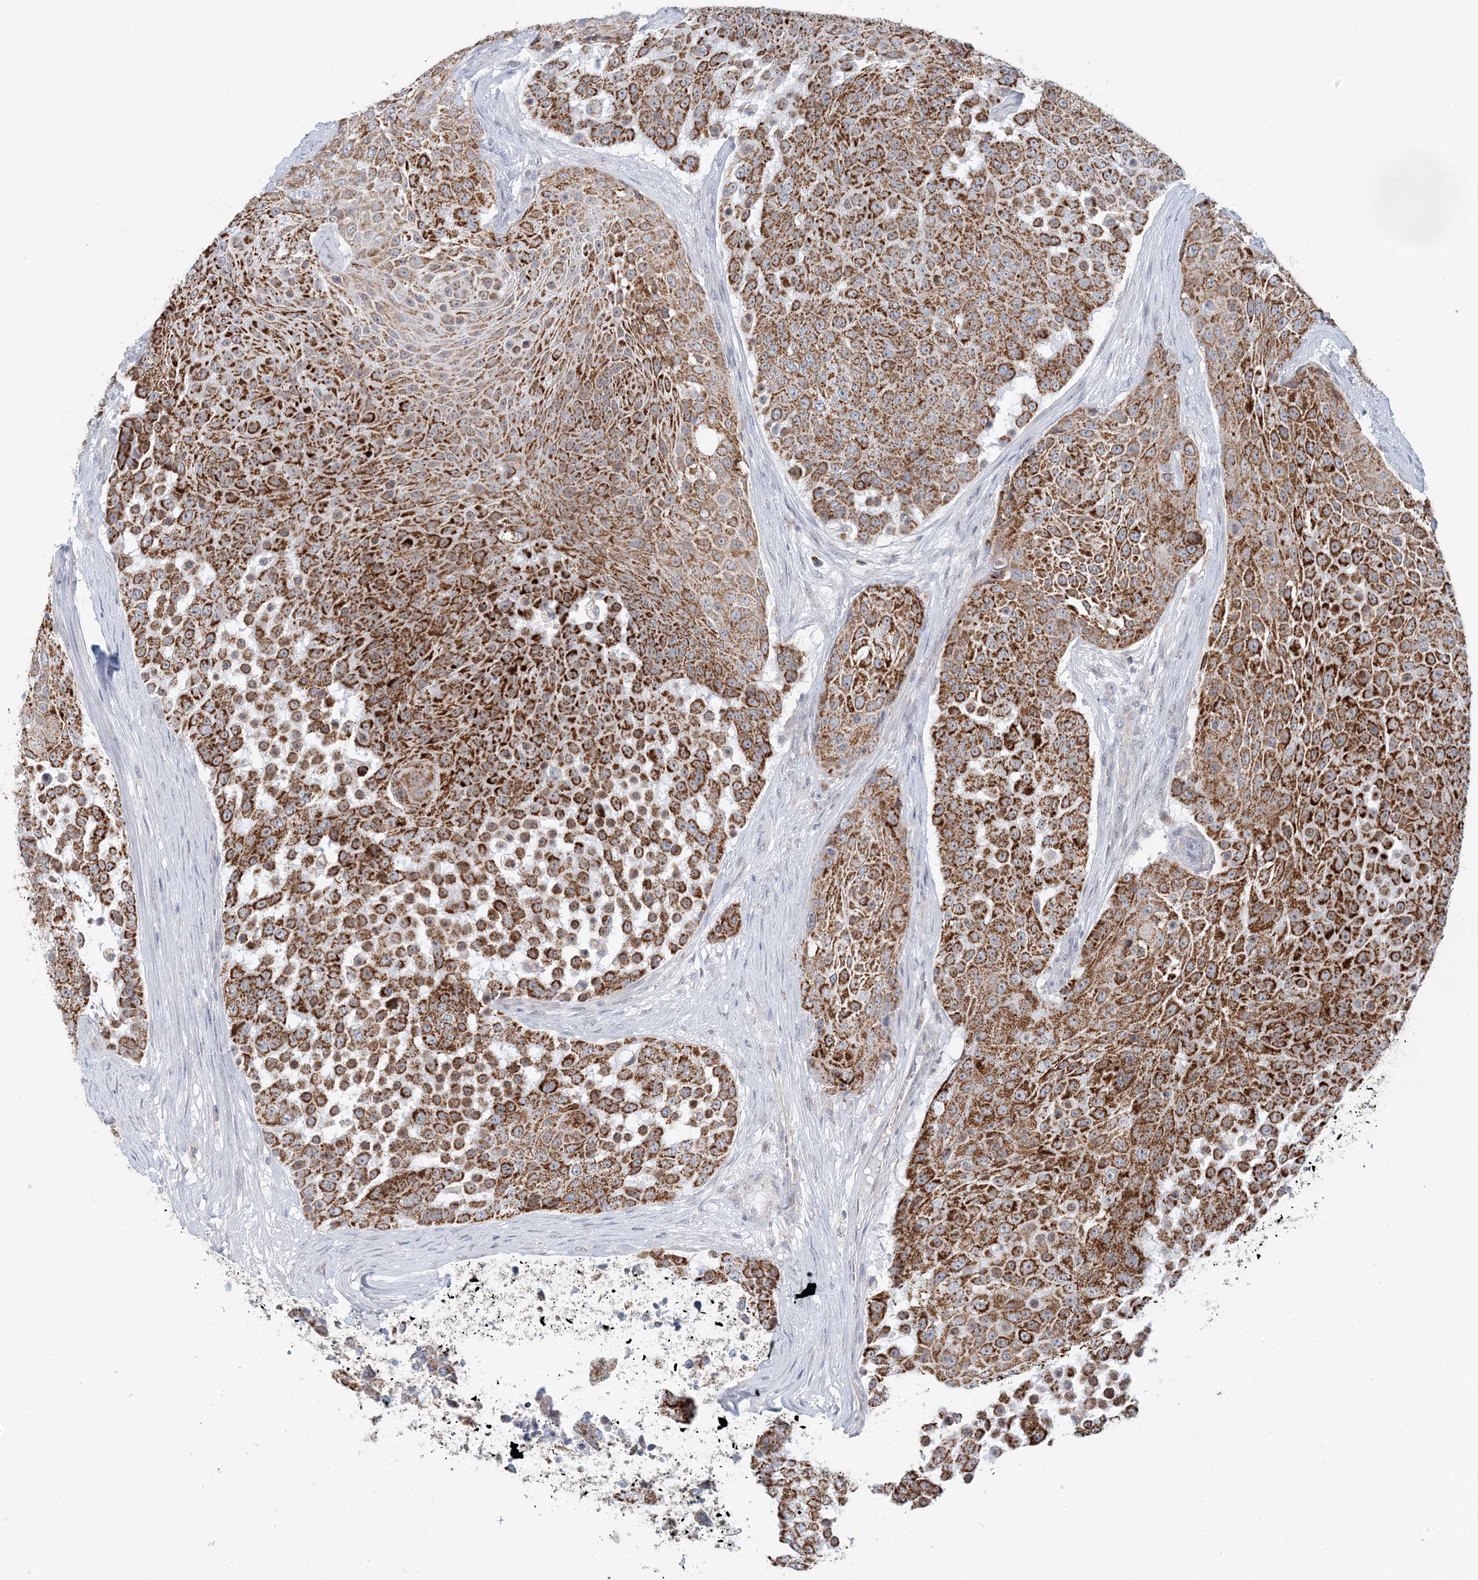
{"staining": {"intensity": "strong", "quantity": ">75%", "location": "cytoplasmic/membranous"}, "tissue": "urothelial cancer", "cell_type": "Tumor cells", "image_type": "cancer", "snomed": [{"axis": "morphology", "description": "Urothelial carcinoma, High grade"}, {"axis": "topography", "description": "Urinary bladder"}], "caption": "Urothelial cancer stained with DAB immunohistochemistry (IHC) exhibits high levels of strong cytoplasmic/membranous expression in approximately >75% of tumor cells.", "gene": "BDH1", "patient": {"sex": "female", "age": 63}}